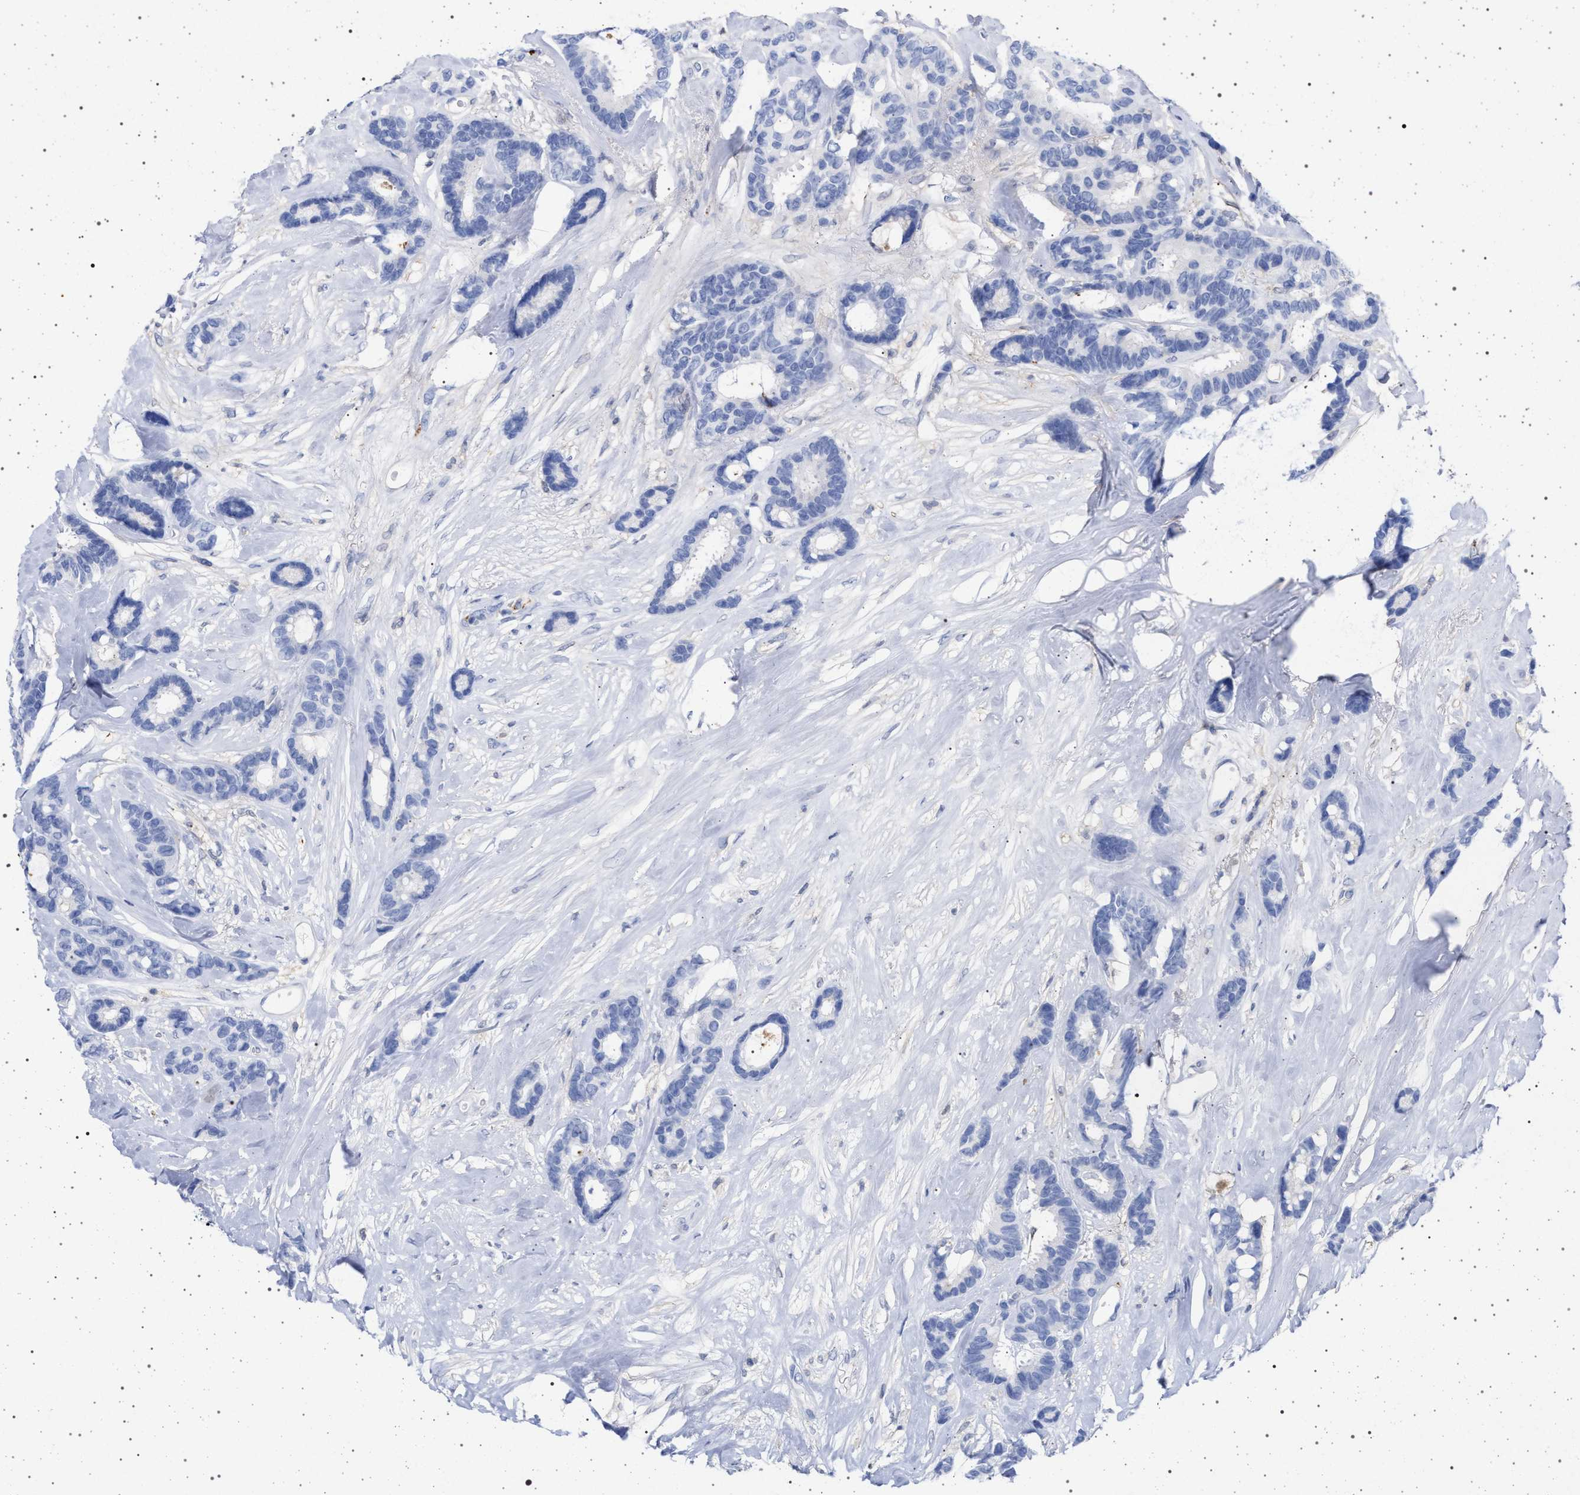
{"staining": {"intensity": "negative", "quantity": "none", "location": "none"}, "tissue": "breast cancer", "cell_type": "Tumor cells", "image_type": "cancer", "snomed": [{"axis": "morphology", "description": "Duct carcinoma"}, {"axis": "topography", "description": "Breast"}], "caption": "DAB (3,3'-diaminobenzidine) immunohistochemical staining of breast cancer shows no significant expression in tumor cells.", "gene": "PLG", "patient": {"sex": "female", "age": 87}}